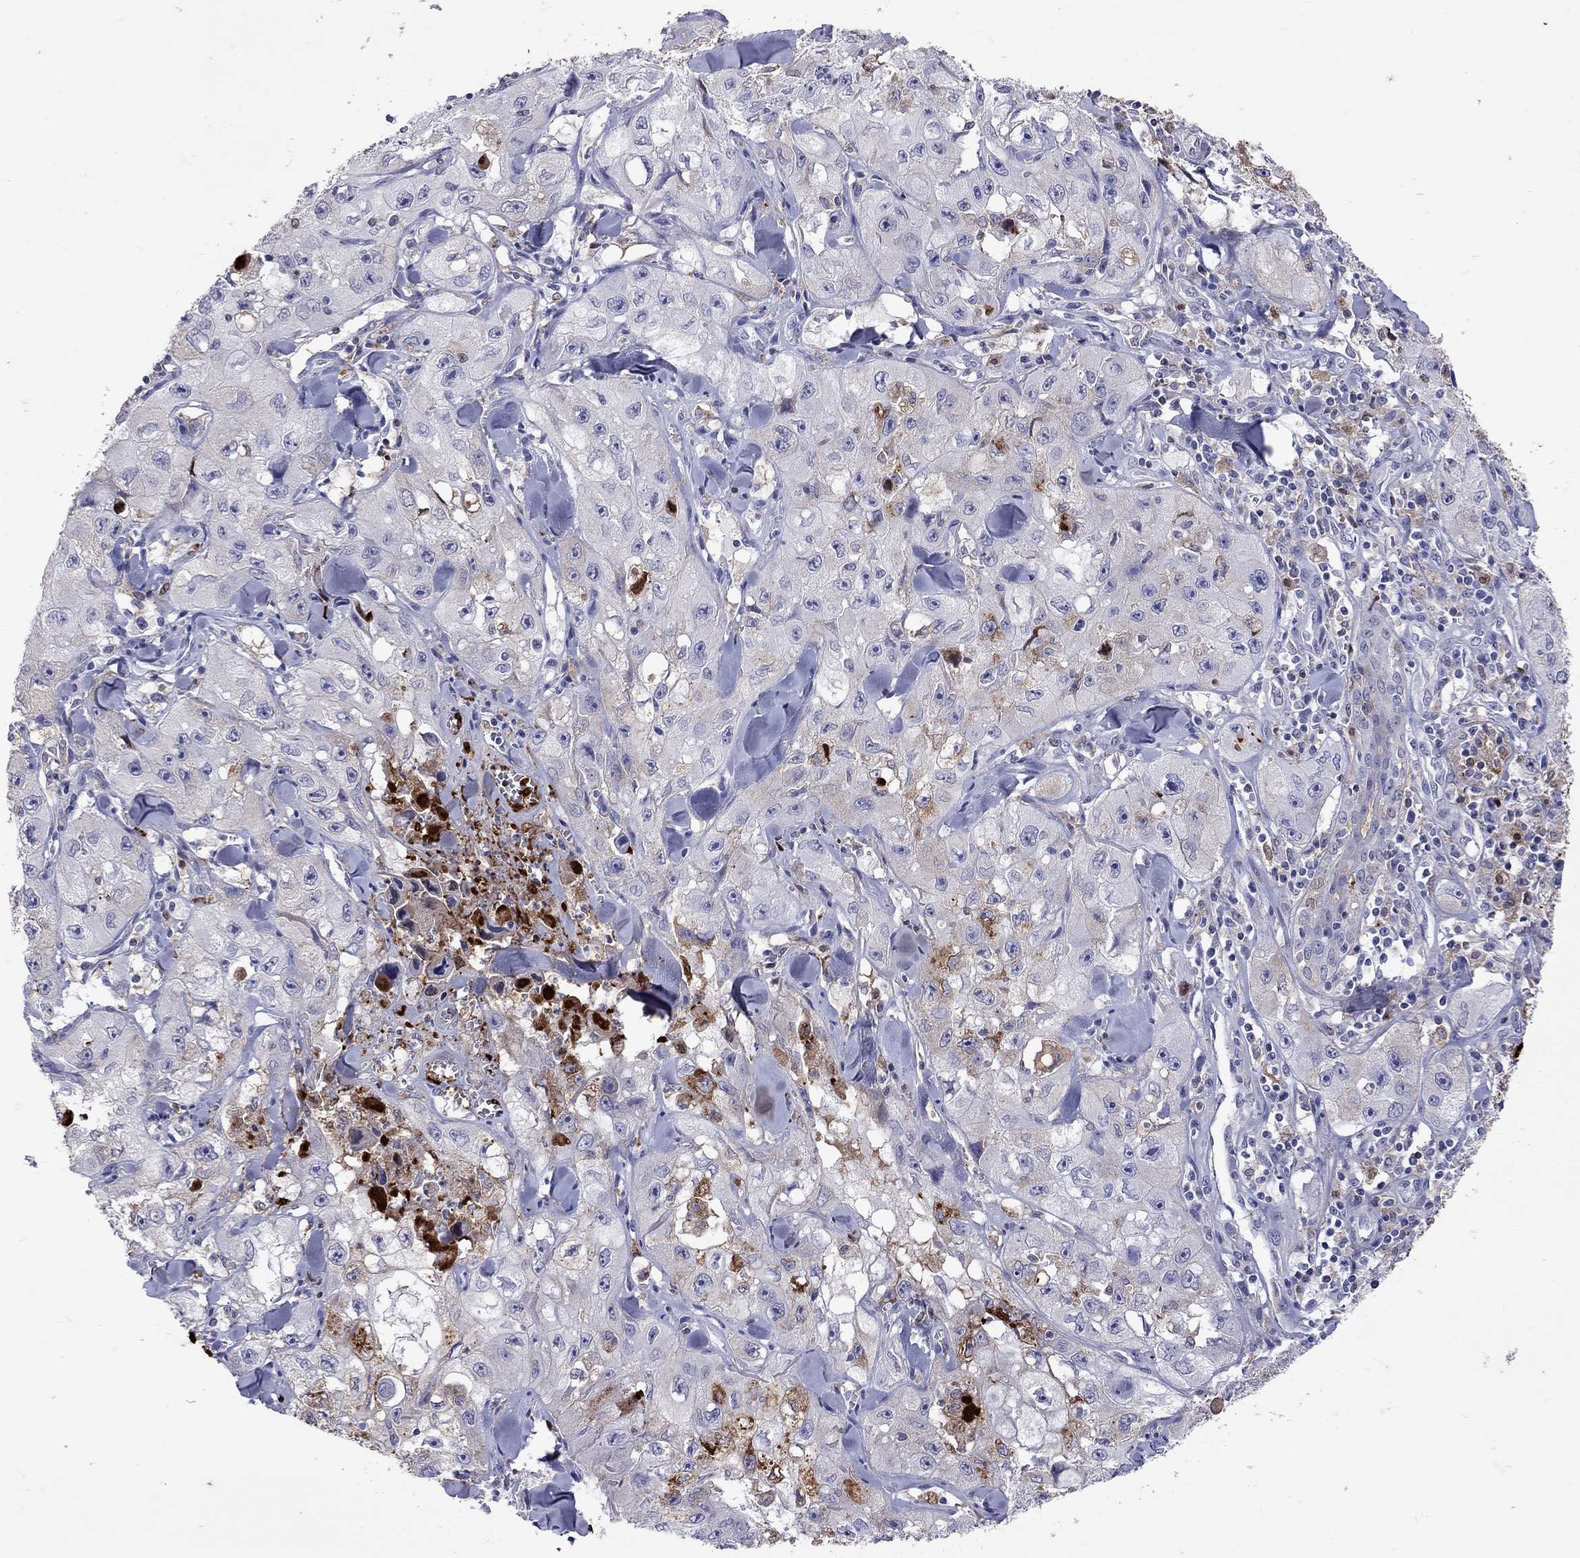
{"staining": {"intensity": "negative", "quantity": "none", "location": "none"}, "tissue": "skin cancer", "cell_type": "Tumor cells", "image_type": "cancer", "snomed": [{"axis": "morphology", "description": "Squamous cell carcinoma, NOS"}, {"axis": "topography", "description": "Skin"}, {"axis": "topography", "description": "Subcutis"}], "caption": "The micrograph exhibits no staining of tumor cells in skin cancer.", "gene": "SERPINA3", "patient": {"sex": "male", "age": 73}}